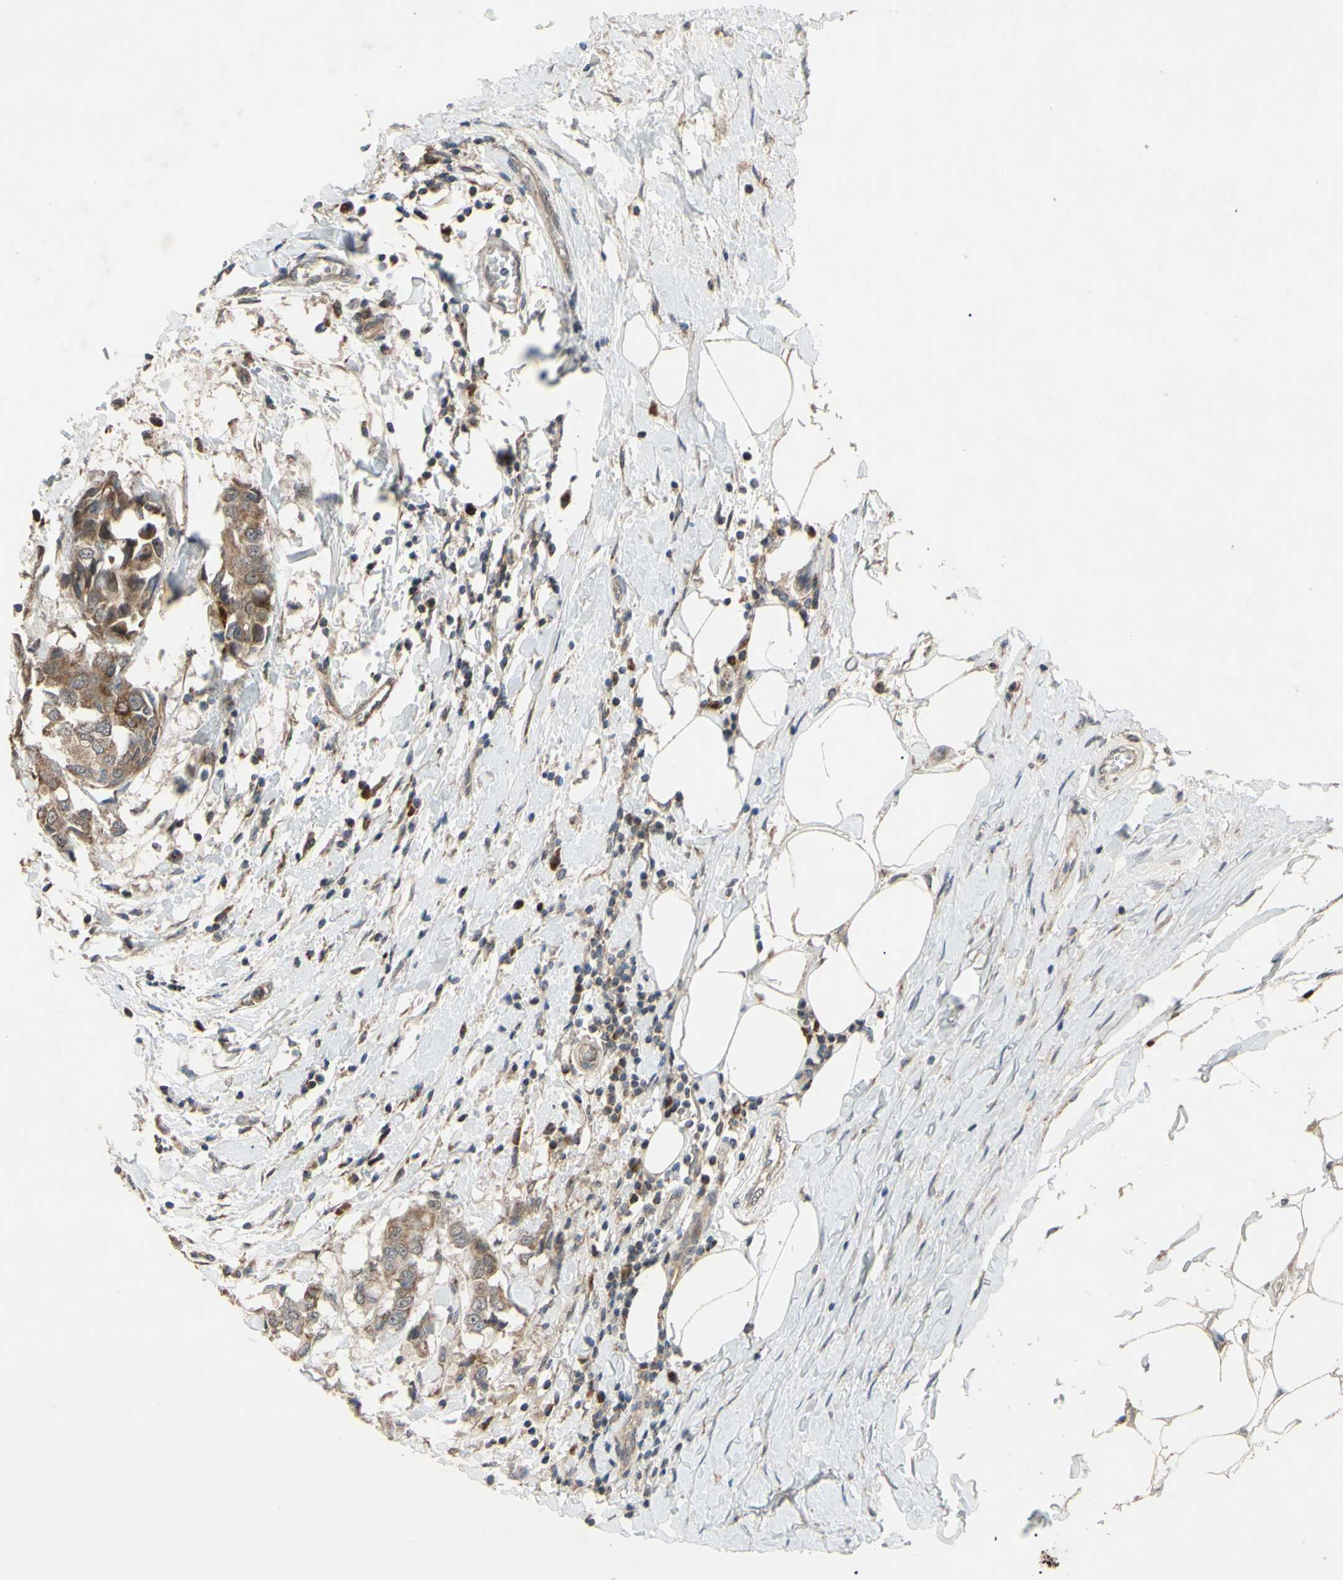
{"staining": {"intensity": "moderate", "quantity": ">75%", "location": "cytoplasmic/membranous"}, "tissue": "breast cancer", "cell_type": "Tumor cells", "image_type": "cancer", "snomed": [{"axis": "morphology", "description": "Duct carcinoma"}, {"axis": "topography", "description": "Breast"}], "caption": "DAB immunohistochemical staining of human infiltrating ductal carcinoma (breast) displays moderate cytoplasmic/membranous protein expression in approximately >75% of tumor cells. Nuclei are stained in blue.", "gene": "CD164", "patient": {"sex": "female", "age": 27}}